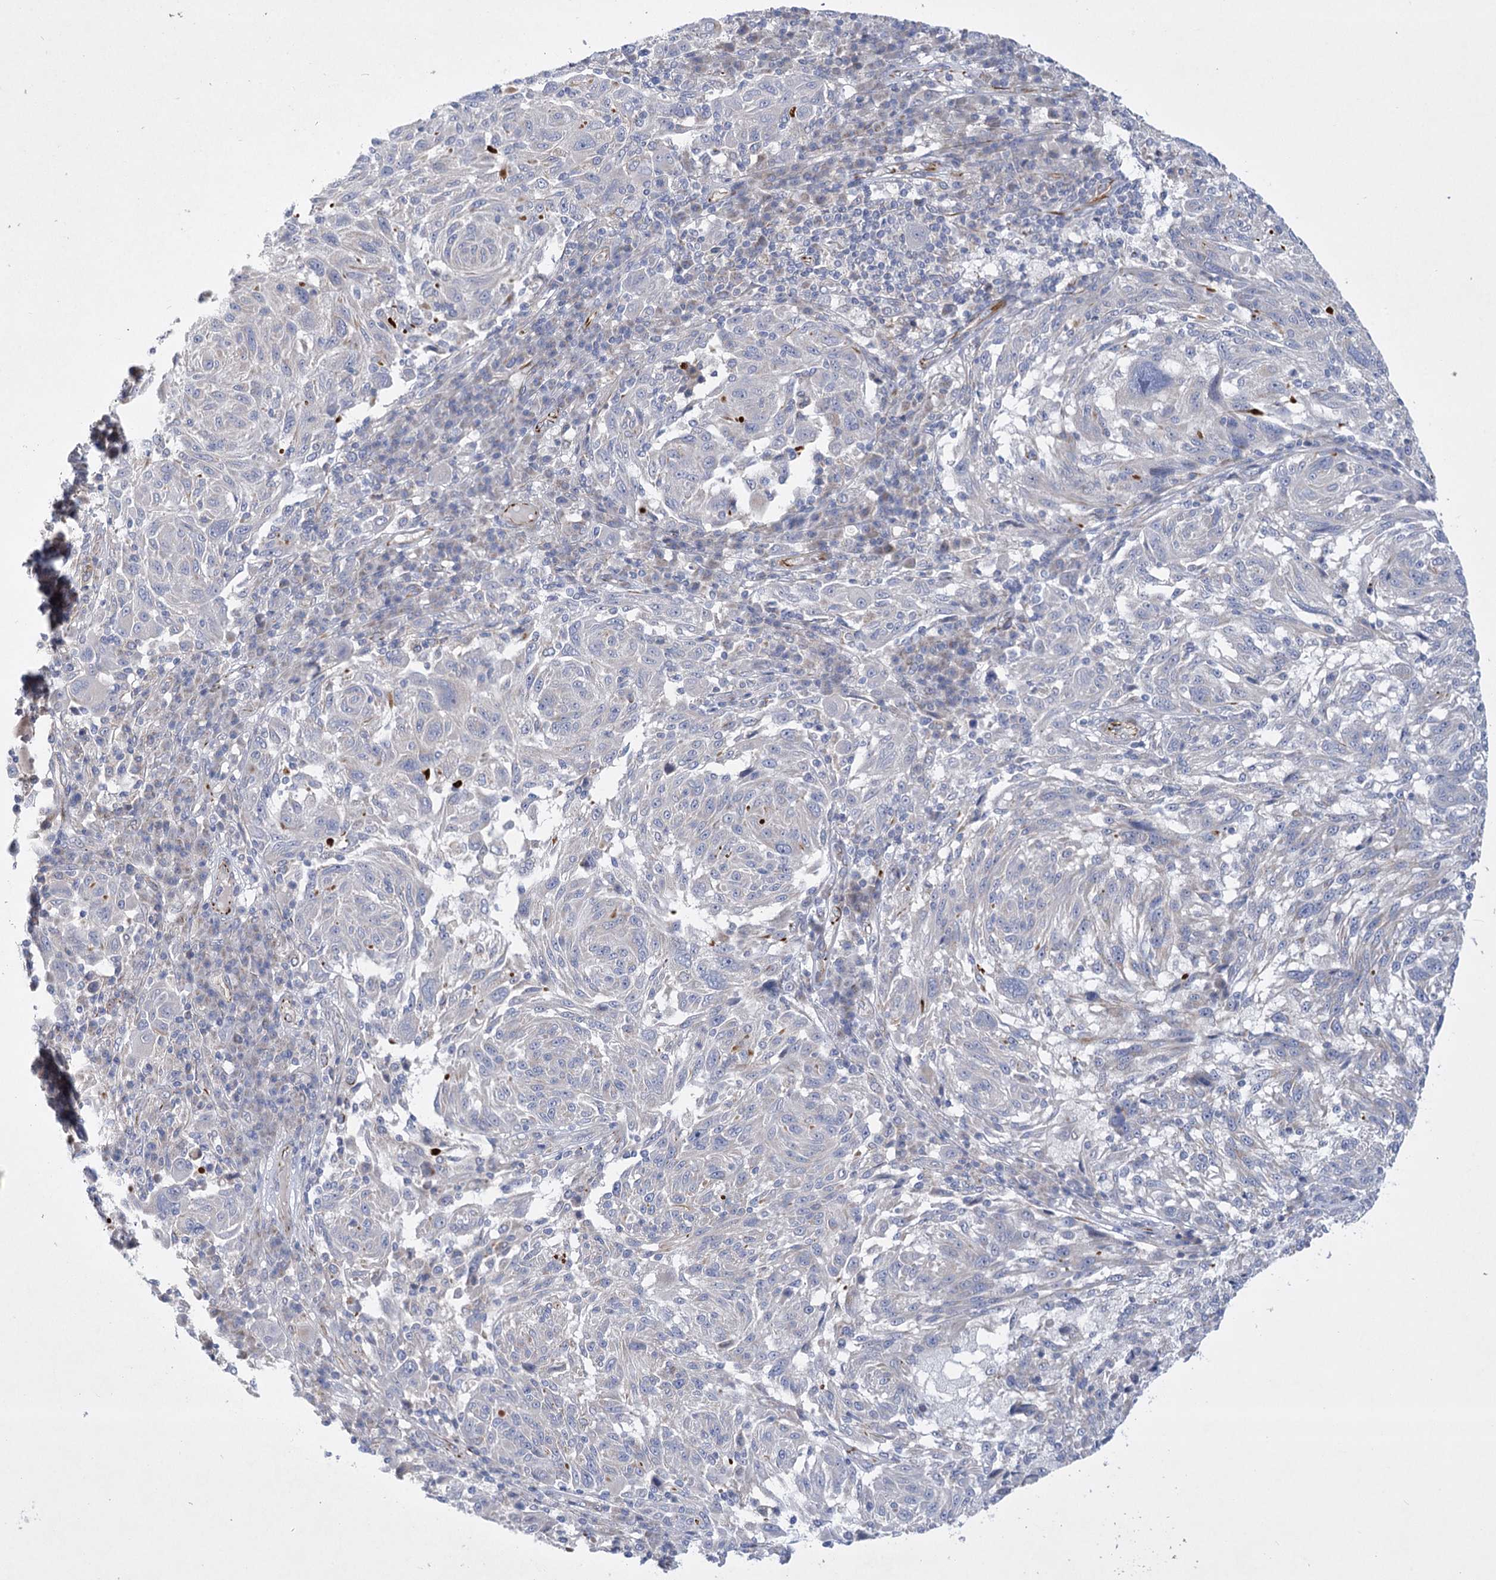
{"staining": {"intensity": "negative", "quantity": "none", "location": "none"}, "tissue": "melanoma", "cell_type": "Tumor cells", "image_type": "cancer", "snomed": [{"axis": "morphology", "description": "Malignant melanoma, NOS"}, {"axis": "topography", "description": "Skin"}], "caption": "The histopathology image reveals no significant staining in tumor cells of malignant melanoma.", "gene": "DHTKD1", "patient": {"sex": "male", "age": 53}}